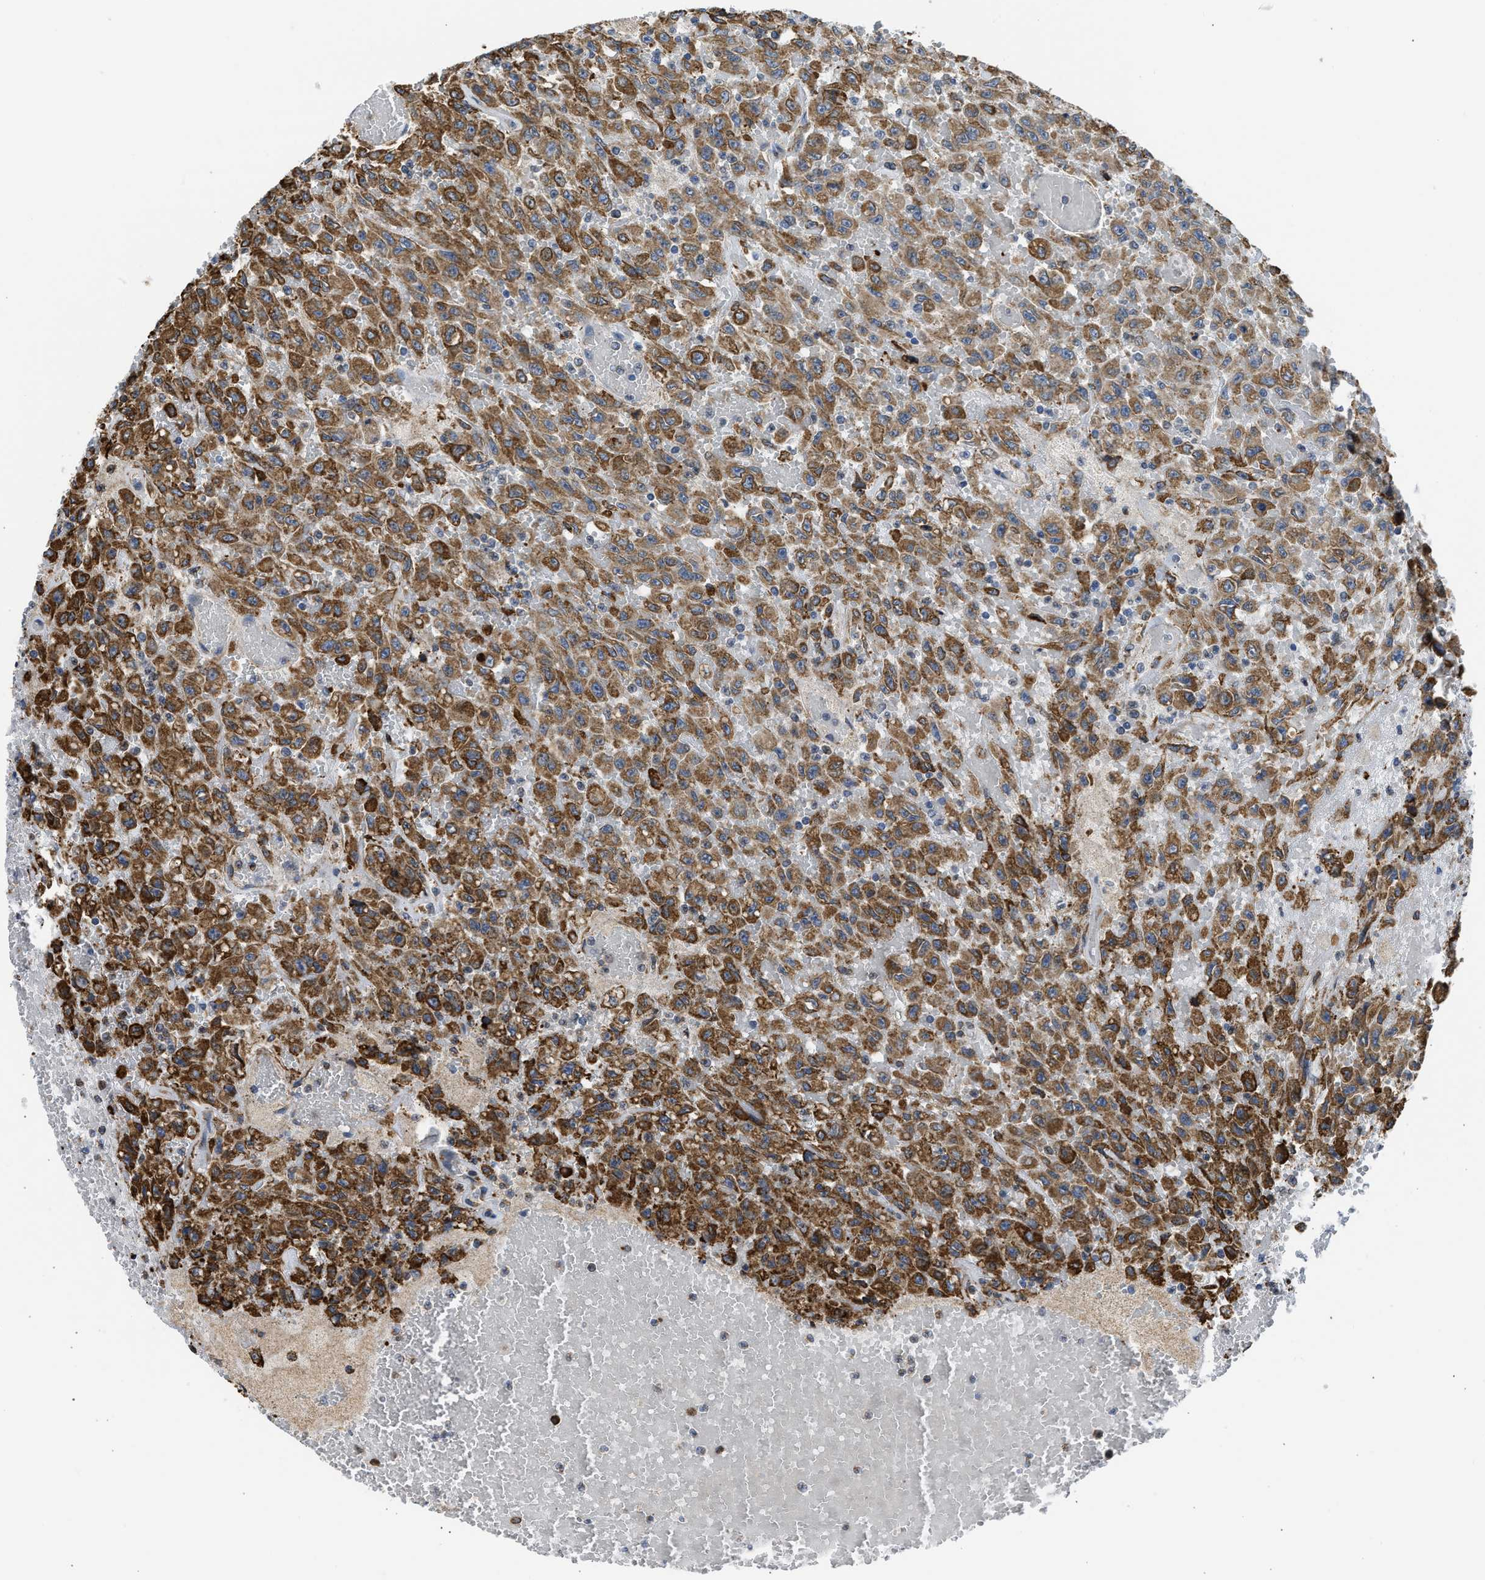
{"staining": {"intensity": "moderate", "quantity": ">75%", "location": "cytoplasmic/membranous"}, "tissue": "urothelial cancer", "cell_type": "Tumor cells", "image_type": "cancer", "snomed": [{"axis": "morphology", "description": "Urothelial carcinoma, High grade"}, {"axis": "topography", "description": "Urinary bladder"}], "caption": "Human urothelial cancer stained with a protein marker demonstrates moderate staining in tumor cells.", "gene": "CYCS", "patient": {"sex": "male", "age": 46}}